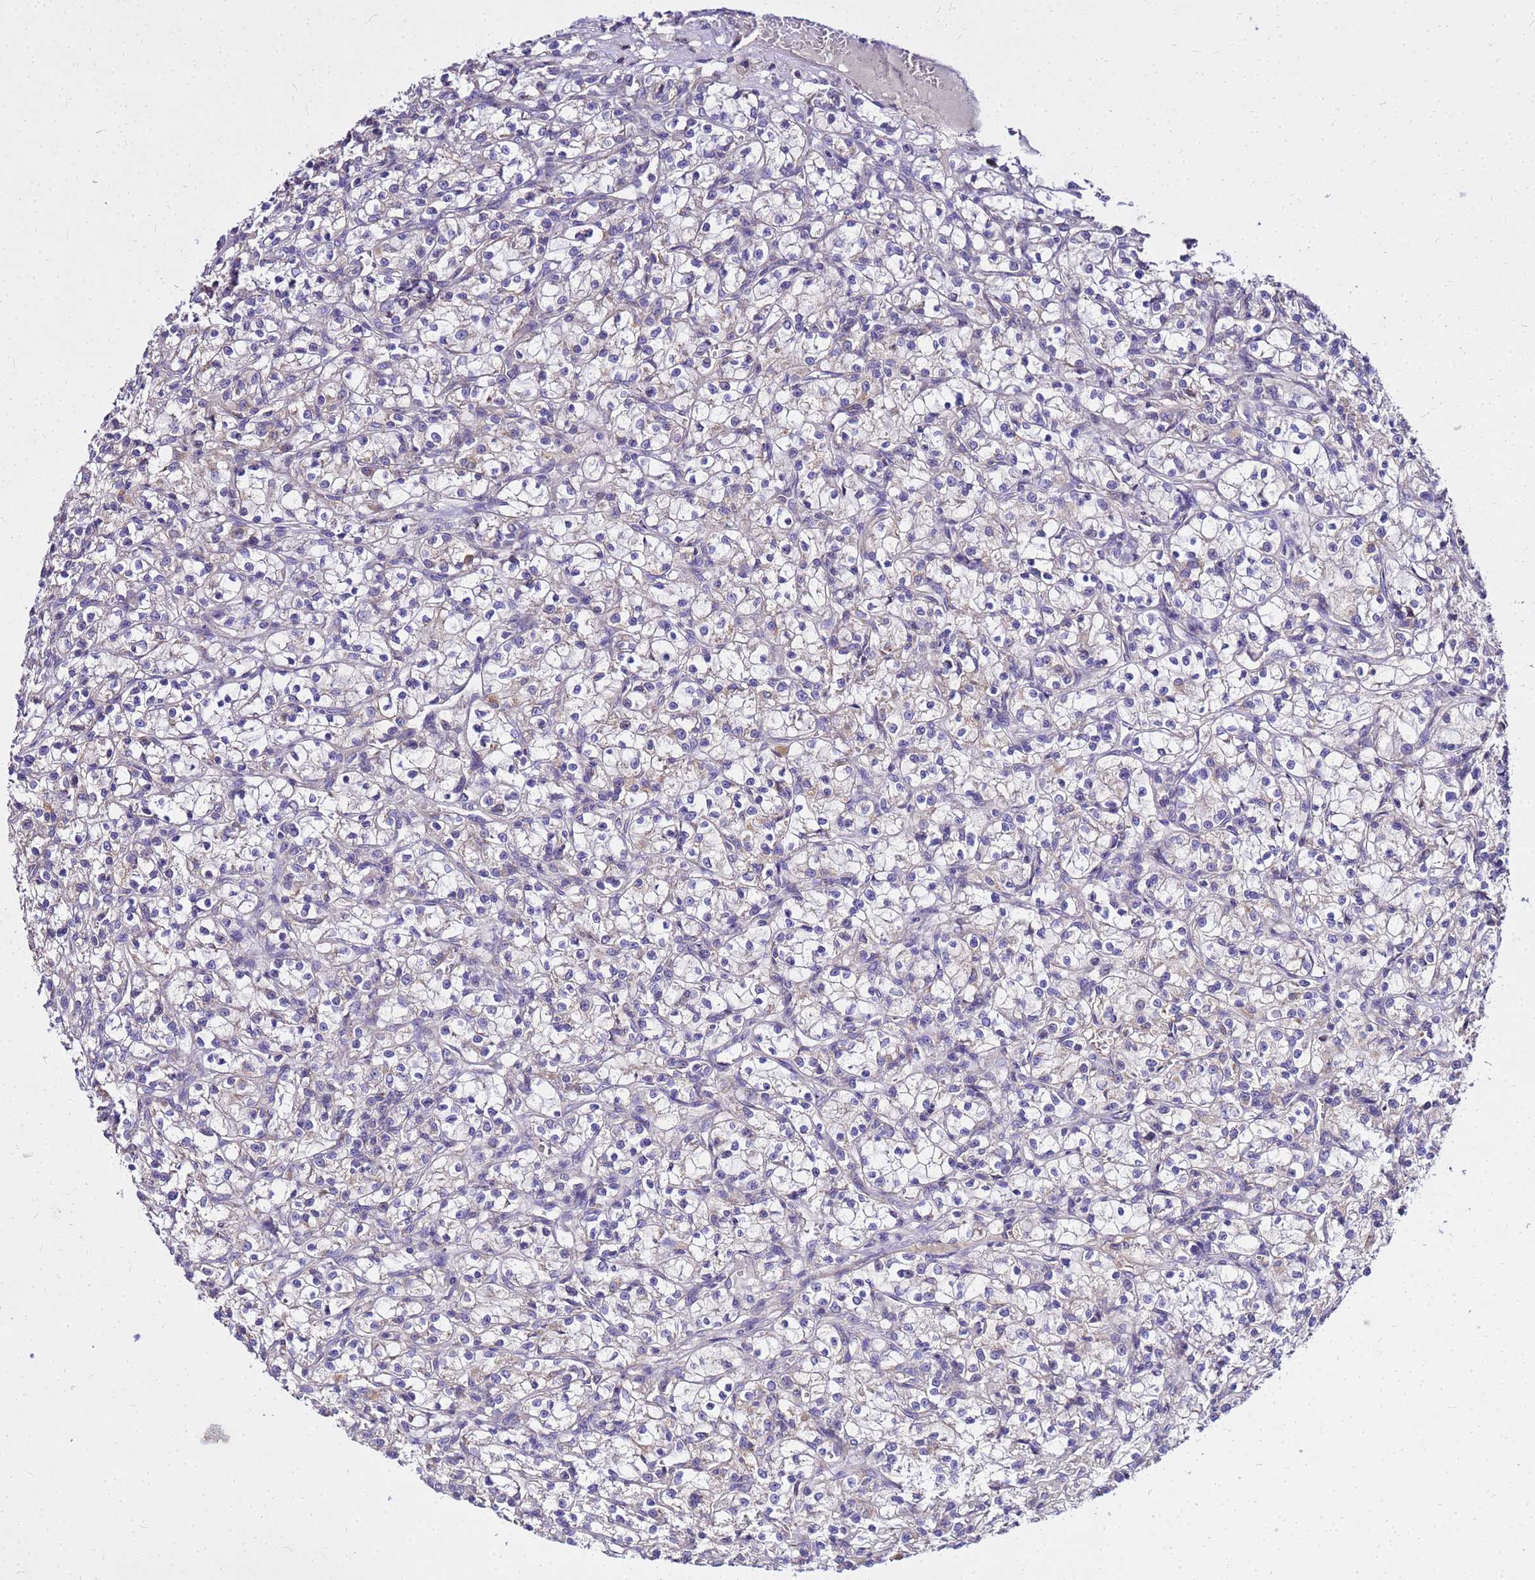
{"staining": {"intensity": "negative", "quantity": "none", "location": "none"}, "tissue": "renal cancer", "cell_type": "Tumor cells", "image_type": "cancer", "snomed": [{"axis": "morphology", "description": "Adenocarcinoma, NOS"}, {"axis": "topography", "description": "Kidney"}], "caption": "Immunohistochemistry histopathology image of neoplastic tissue: renal cancer (adenocarcinoma) stained with DAB (3,3'-diaminobenzidine) exhibits no significant protein staining in tumor cells.", "gene": "COX14", "patient": {"sex": "female", "age": 59}}